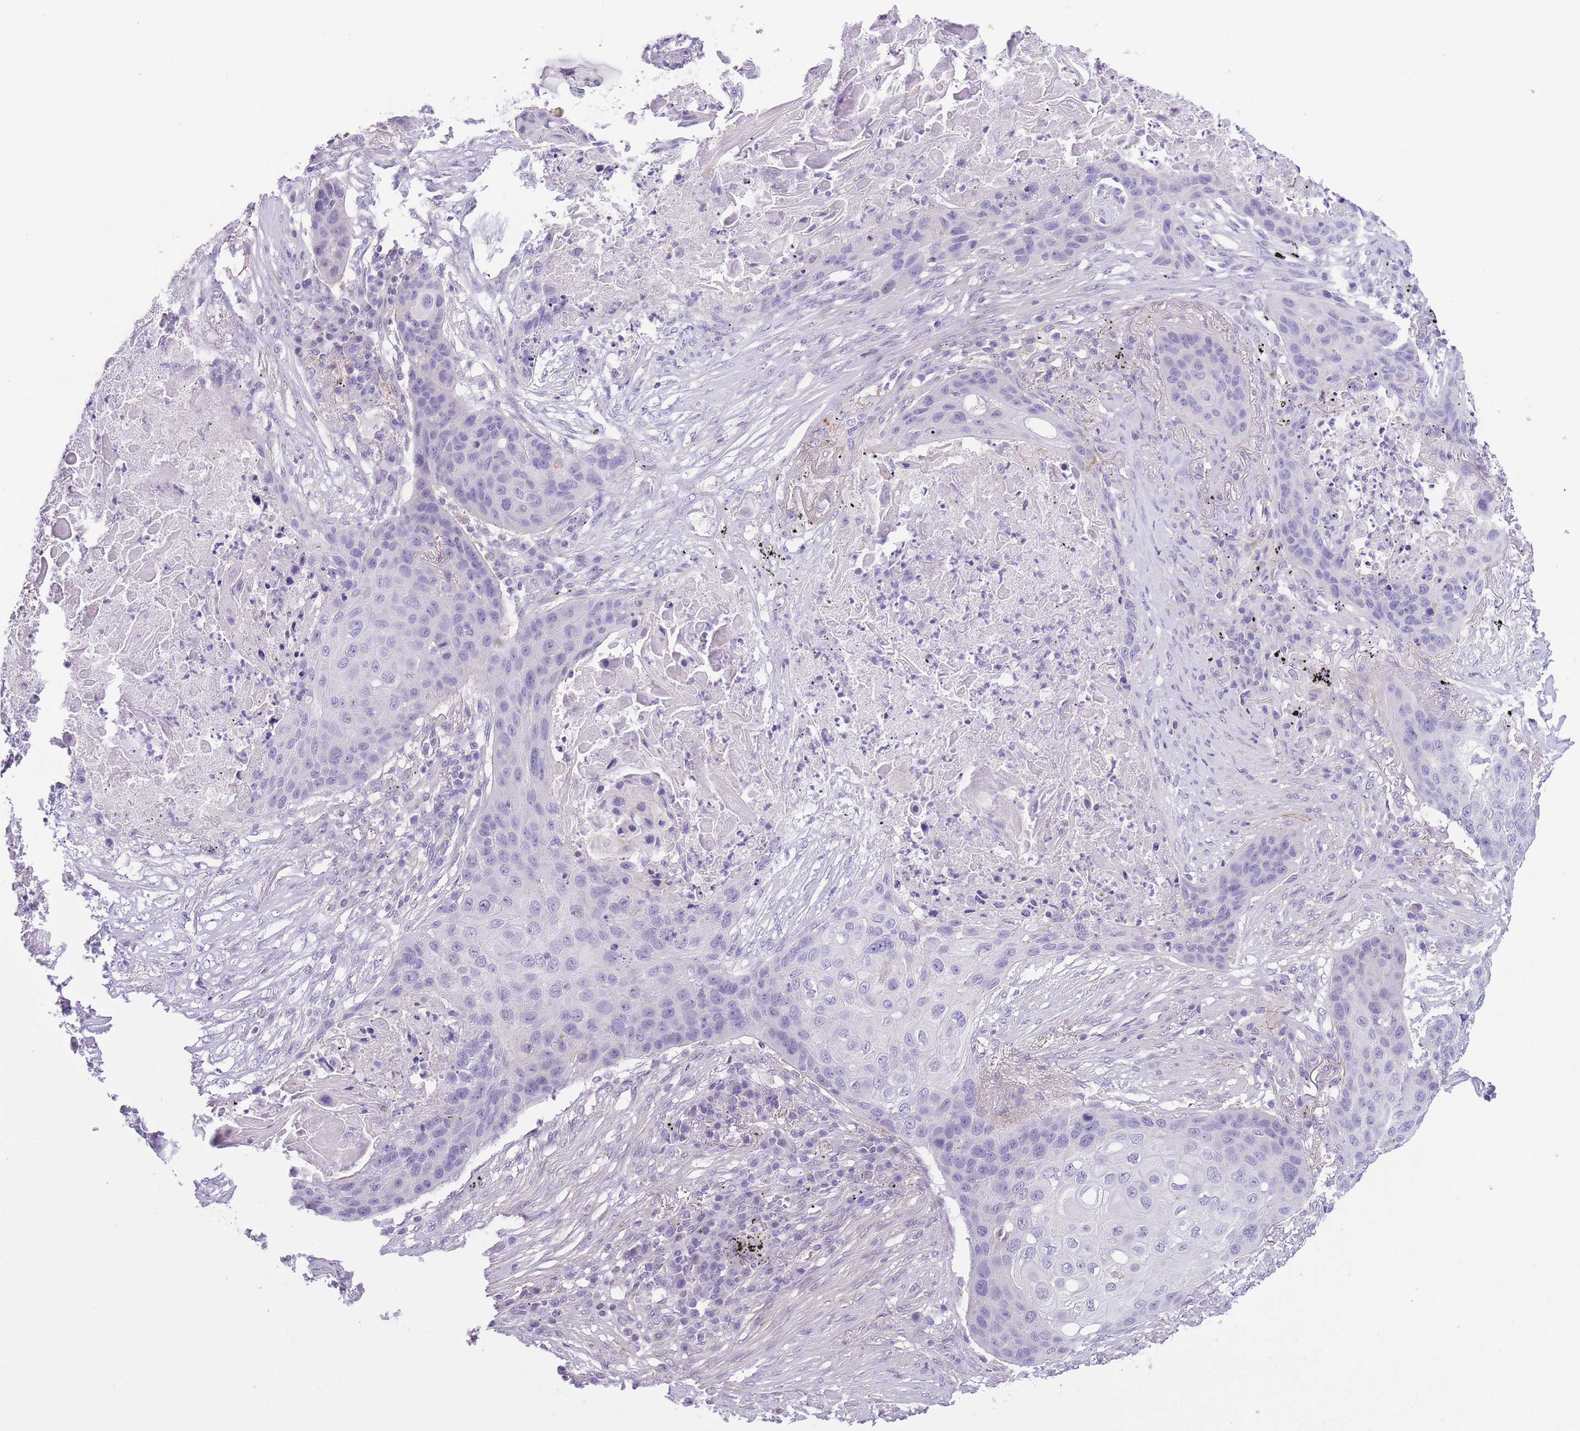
{"staining": {"intensity": "negative", "quantity": "none", "location": "none"}, "tissue": "lung cancer", "cell_type": "Tumor cells", "image_type": "cancer", "snomed": [{"axis": "morphology", "description": "Squamous cell carcinoma, NOS"}, {"axis": "topography", "description": "Lung"}], "caption": "The image reveals no significant positivity in tumor cells of squamous cell carcinoma (lung). Brightfield microscopy of IHC stained with DAB (3,3'-diaminobenzidine) (brown) and hematoxylin (blue), captured at high magnification.", "gene": "C9orf152", "patient": {"sex": "female", "age": 63}}